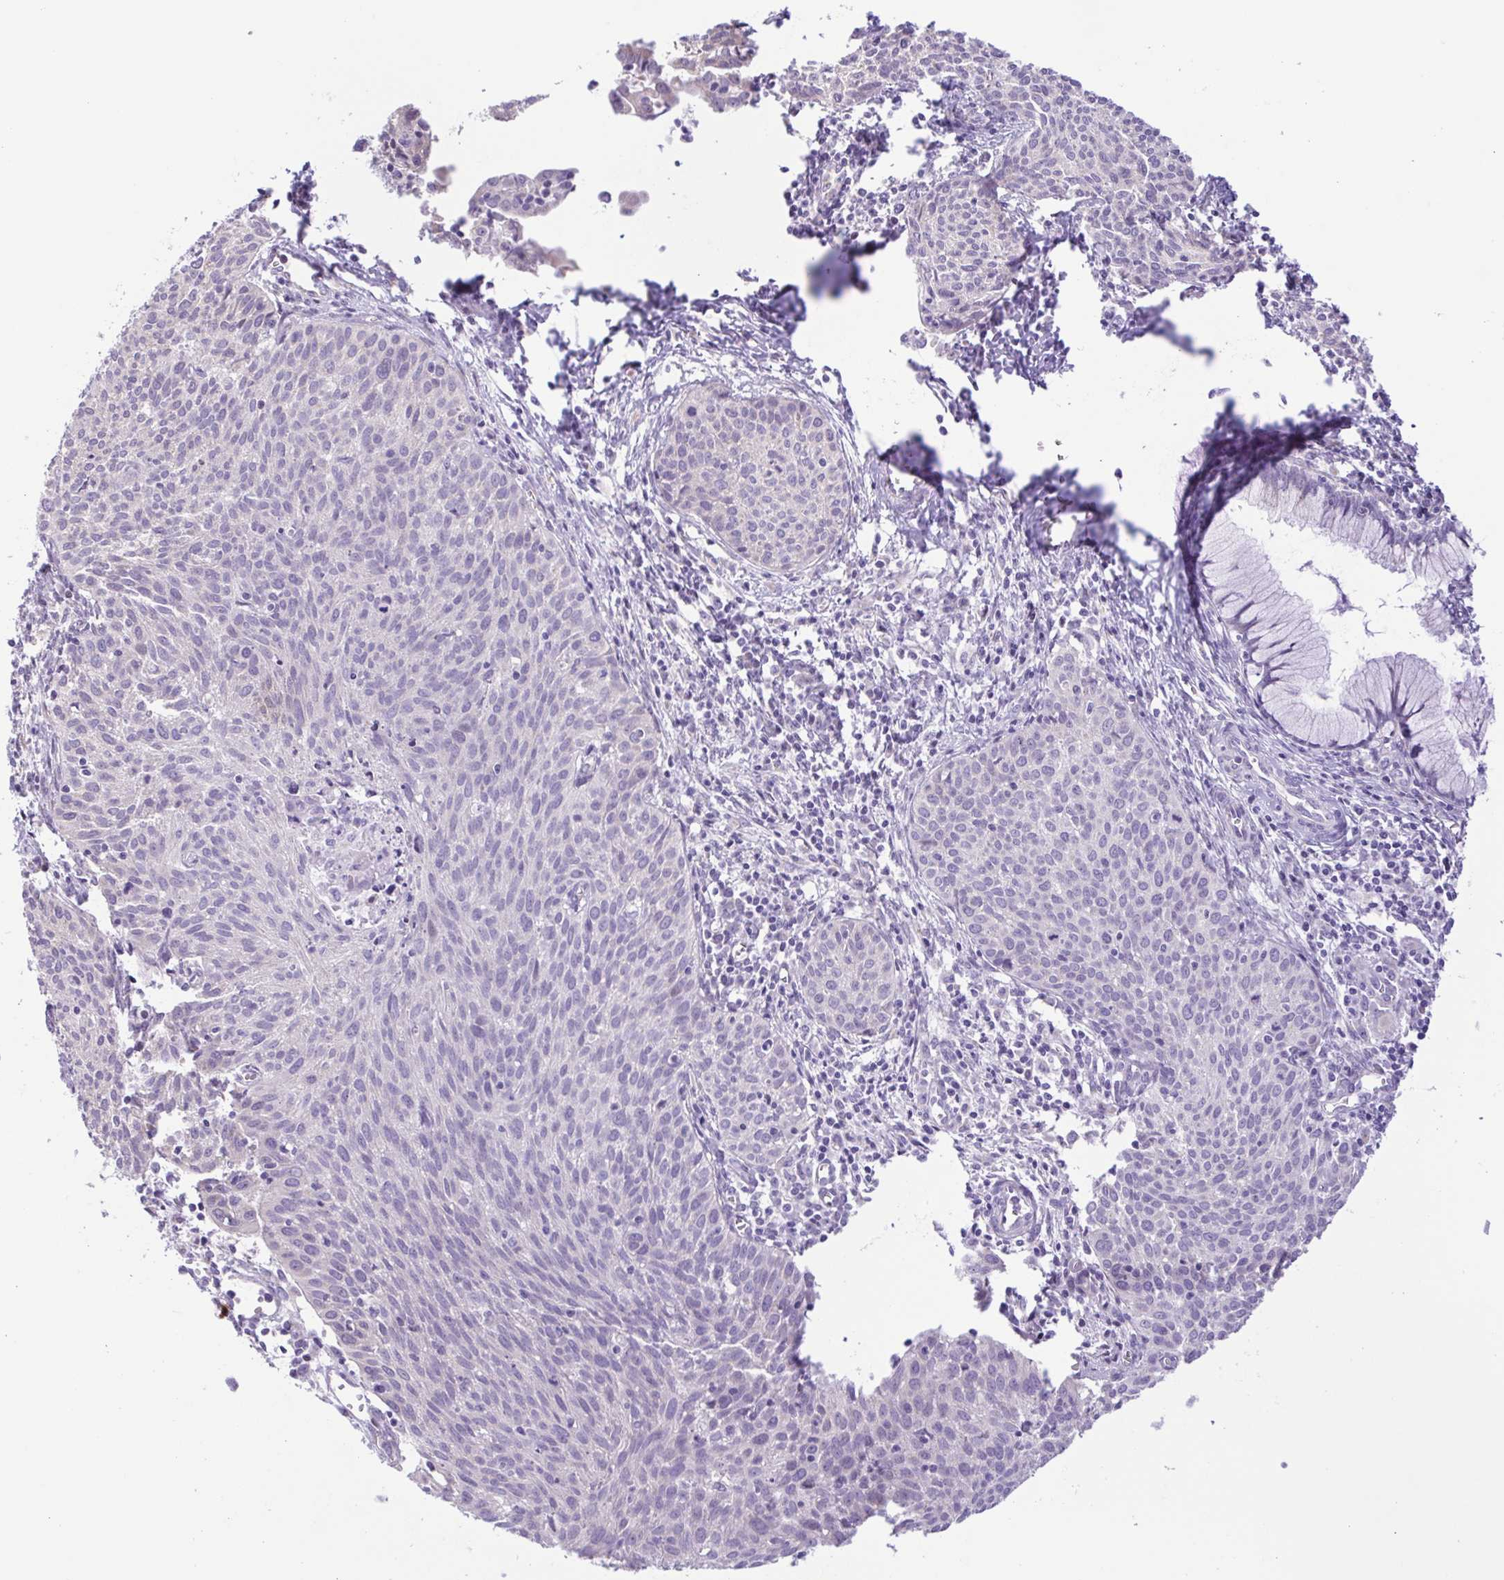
{"staining": {"intensity": "negative", "quantity": "none", "location": "none"}, "tissue": "cervical cancer", "cell_type": "Tumor cells", "image_type": "cancer", "snomed": [{"axis": "morphology", "description": "Squamous cell carcinoma, NOS"}, {"axis": "topography", "description": "Cervix"}], "caption": "This micrograph is of cervical squamous cell carcinoma stained with IHC to label a protein in brown with the nuclei are counter-stained blue. There is no staining in tumor cells. (Brightfield microscopy of DAB (3,3'-diaminobenzidine) immunohistochemistry (IHC) at high magnification).", "gene": "TGM3", "patient": {"sex": "female", "age": 38}}